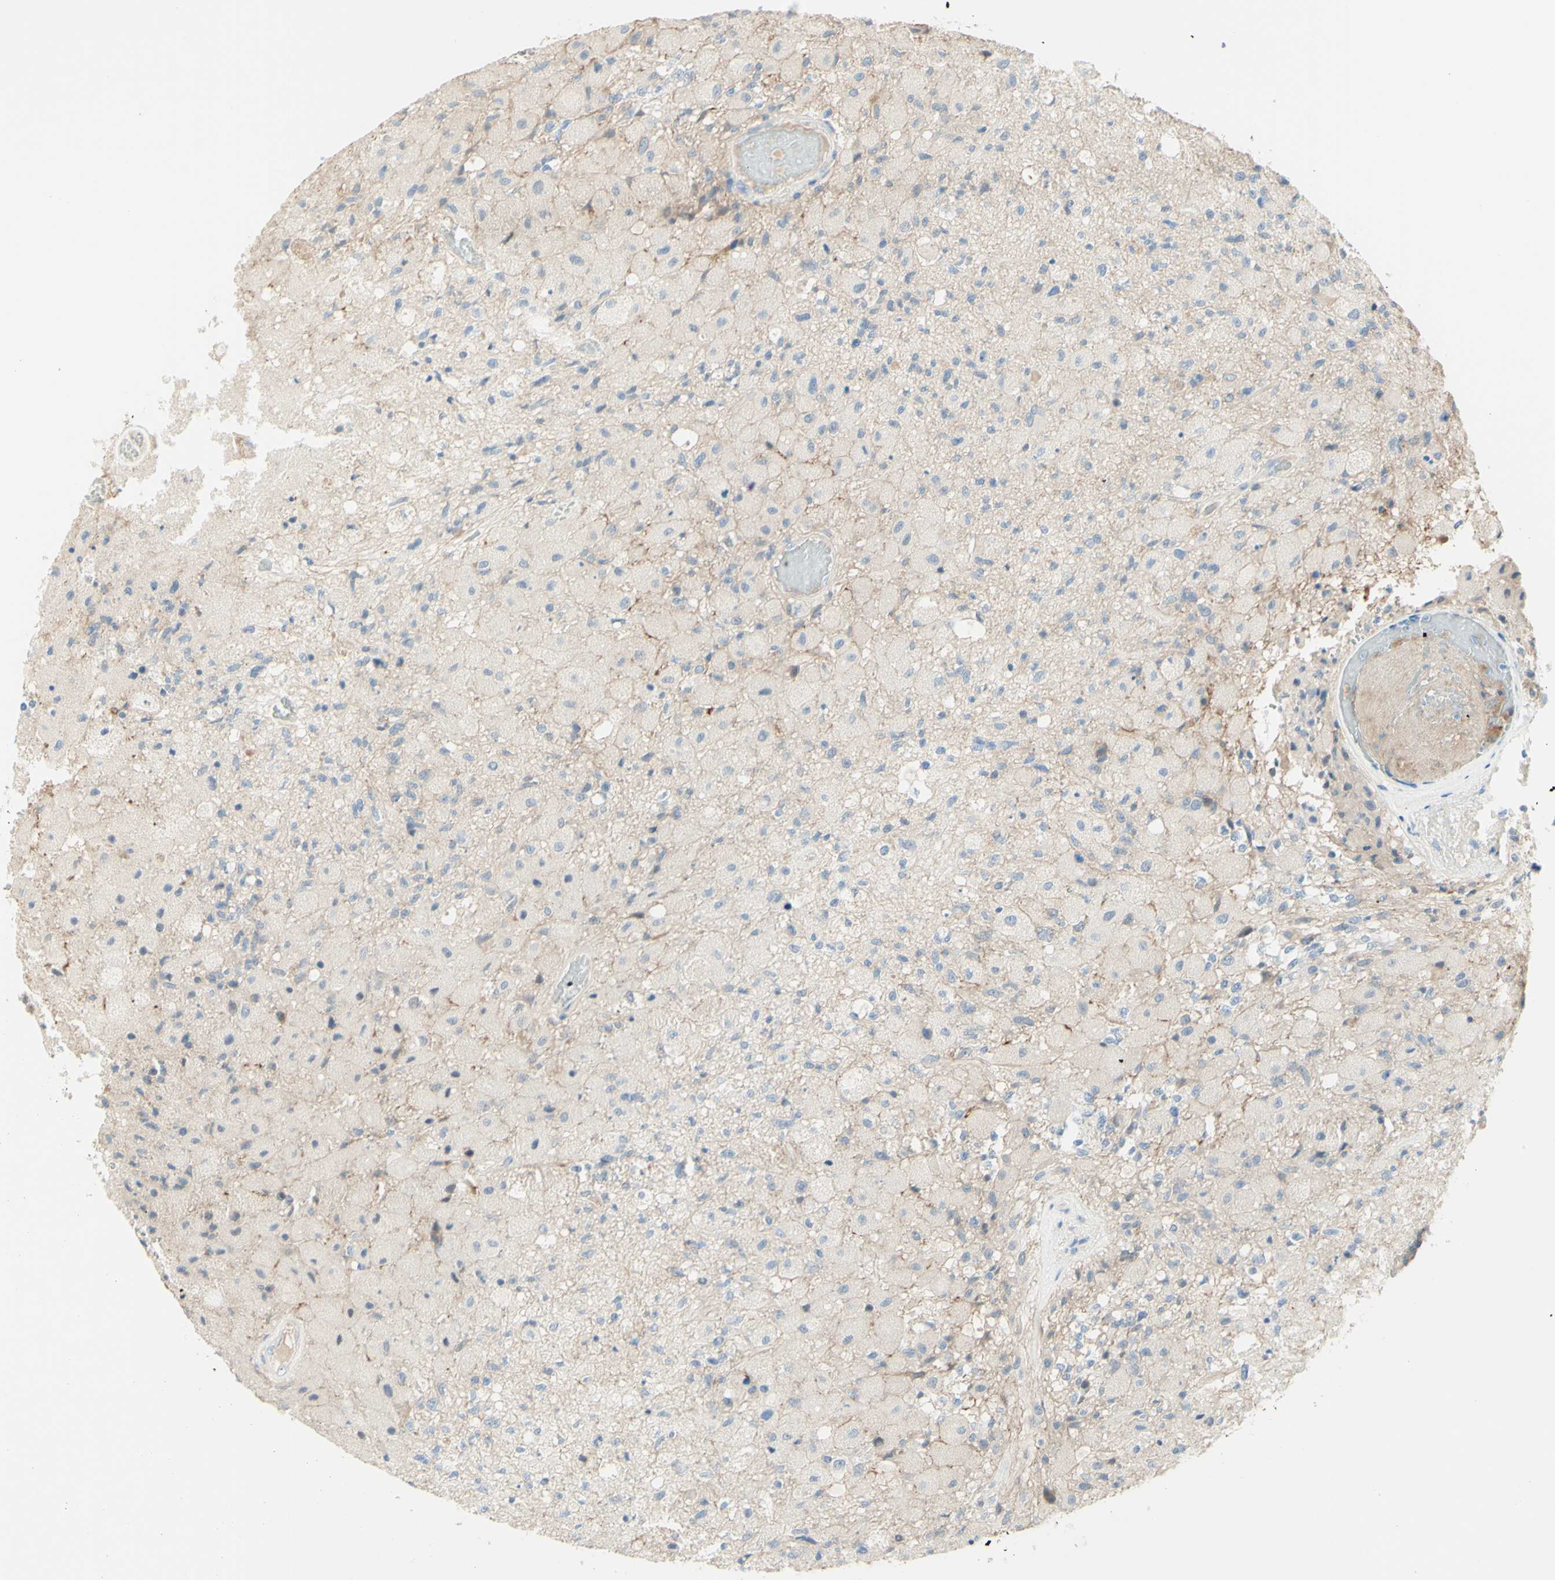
{"staining": {"intensity": "negative", "quantity": "none", "location": "none"}, "tissue": "glioma", "cell_type": "Tumor cells", "image_type": "cancer", "snomed": [{"axis": "morphology", "description": "Normal tissue, NOS"}, {"axis": "morphology", "description": "Glioma, malignant, High grade"}, {"axis": "topography", "description": "Cerebral cortex"}], "caption": "There is no significant staining in tumor cells of high-grade glioma (malignant).", "gene": "MTM1", "patient": {"sex": "male", "age": 77}}